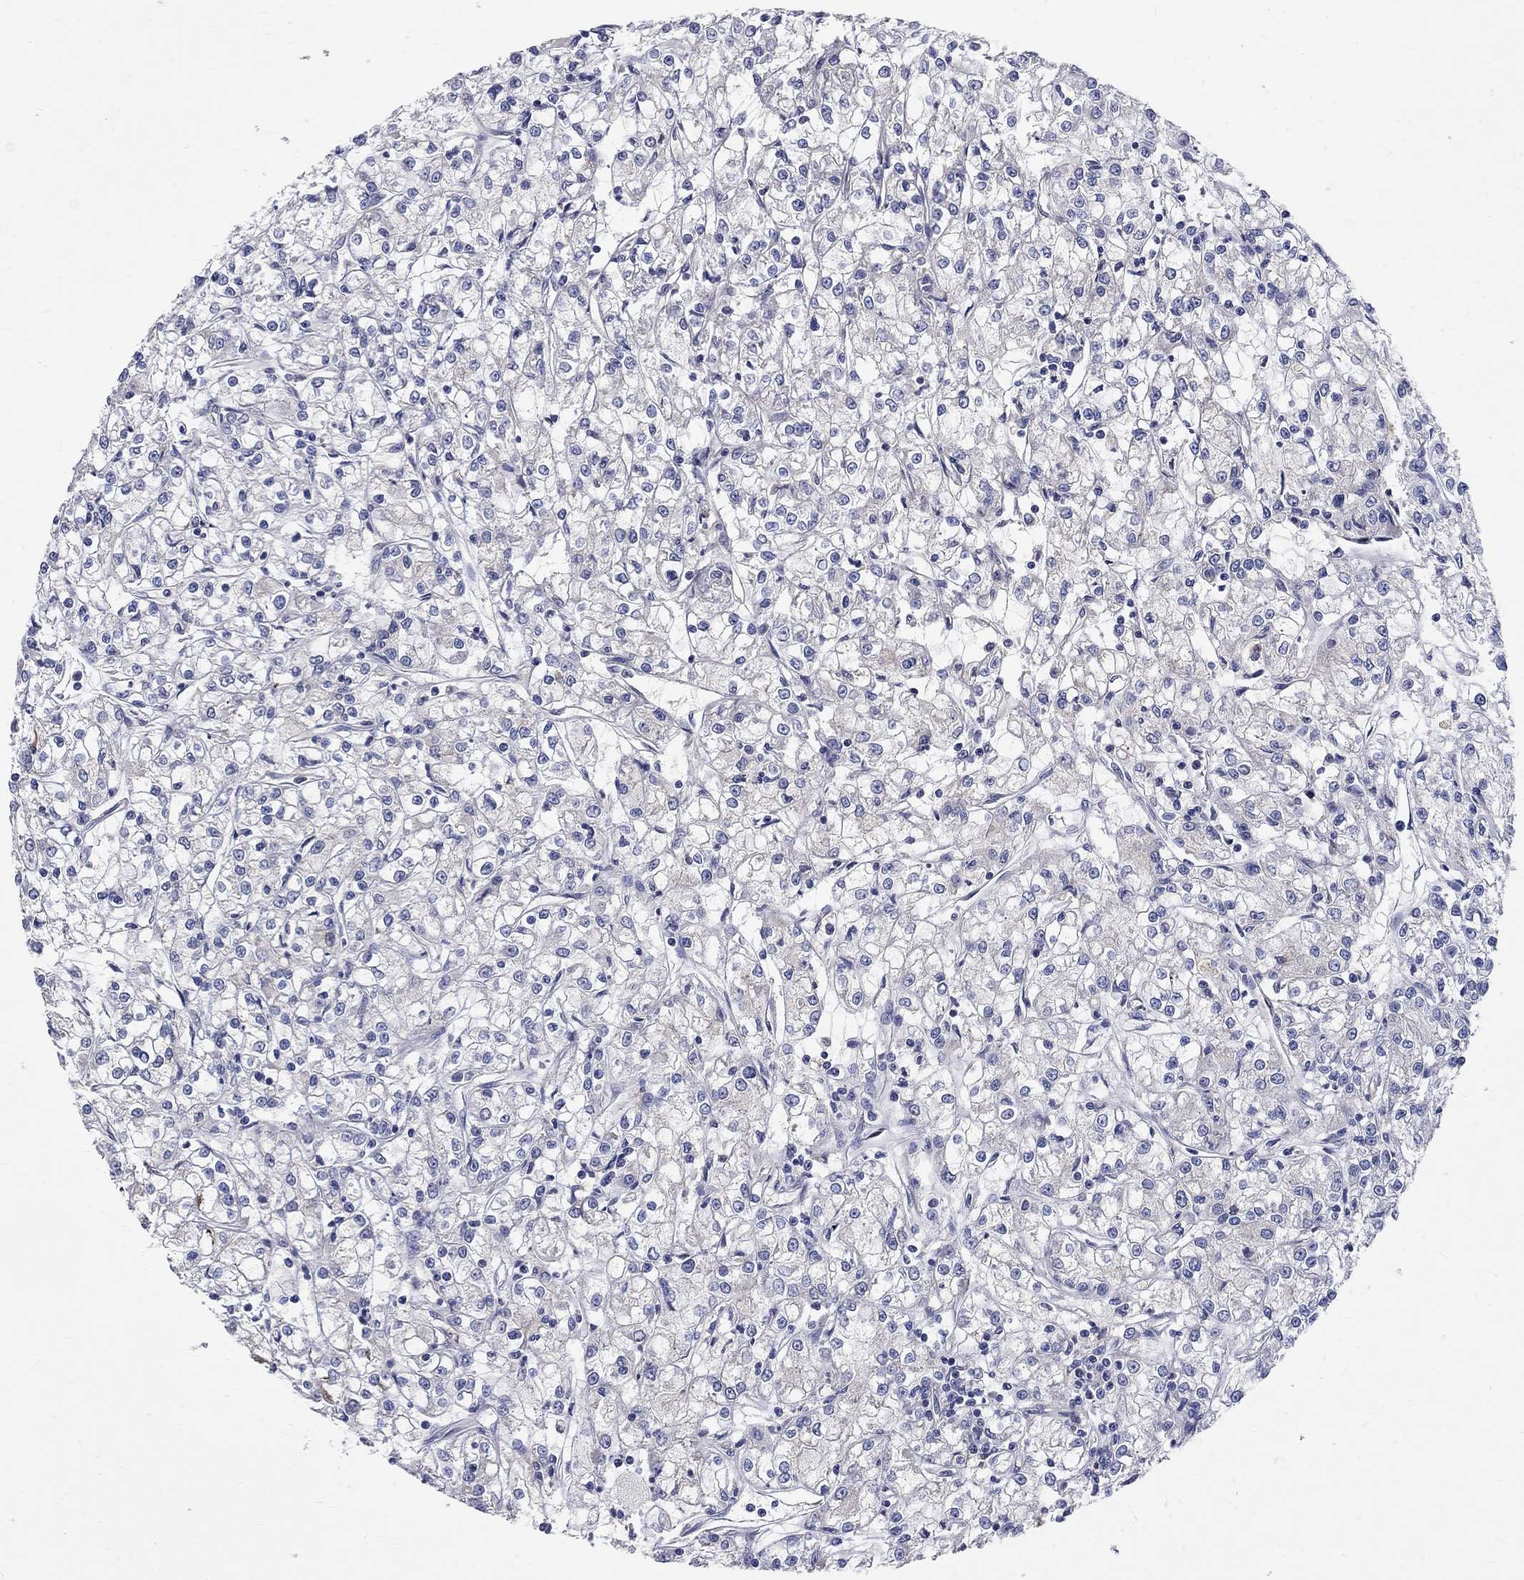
{"staining": {"intensity": "negative", "quantity": "none", "location": "none"}, "tissue": "renal cancer", "cell_type": "Tumor cells", "image_type": "cancer", "snomed": [{"axis": "morphology", "description": "Adenocarcinoma, NOS"}, {"axis": "topography", "description": "Kidney"}], "caption": "Protein analysis of renal cancer (adenocarcinoma) demonstrates no significant staining in tumor cells.", "gene": "CASTOR1", "patient": {"sex": "female", "age": 59}}